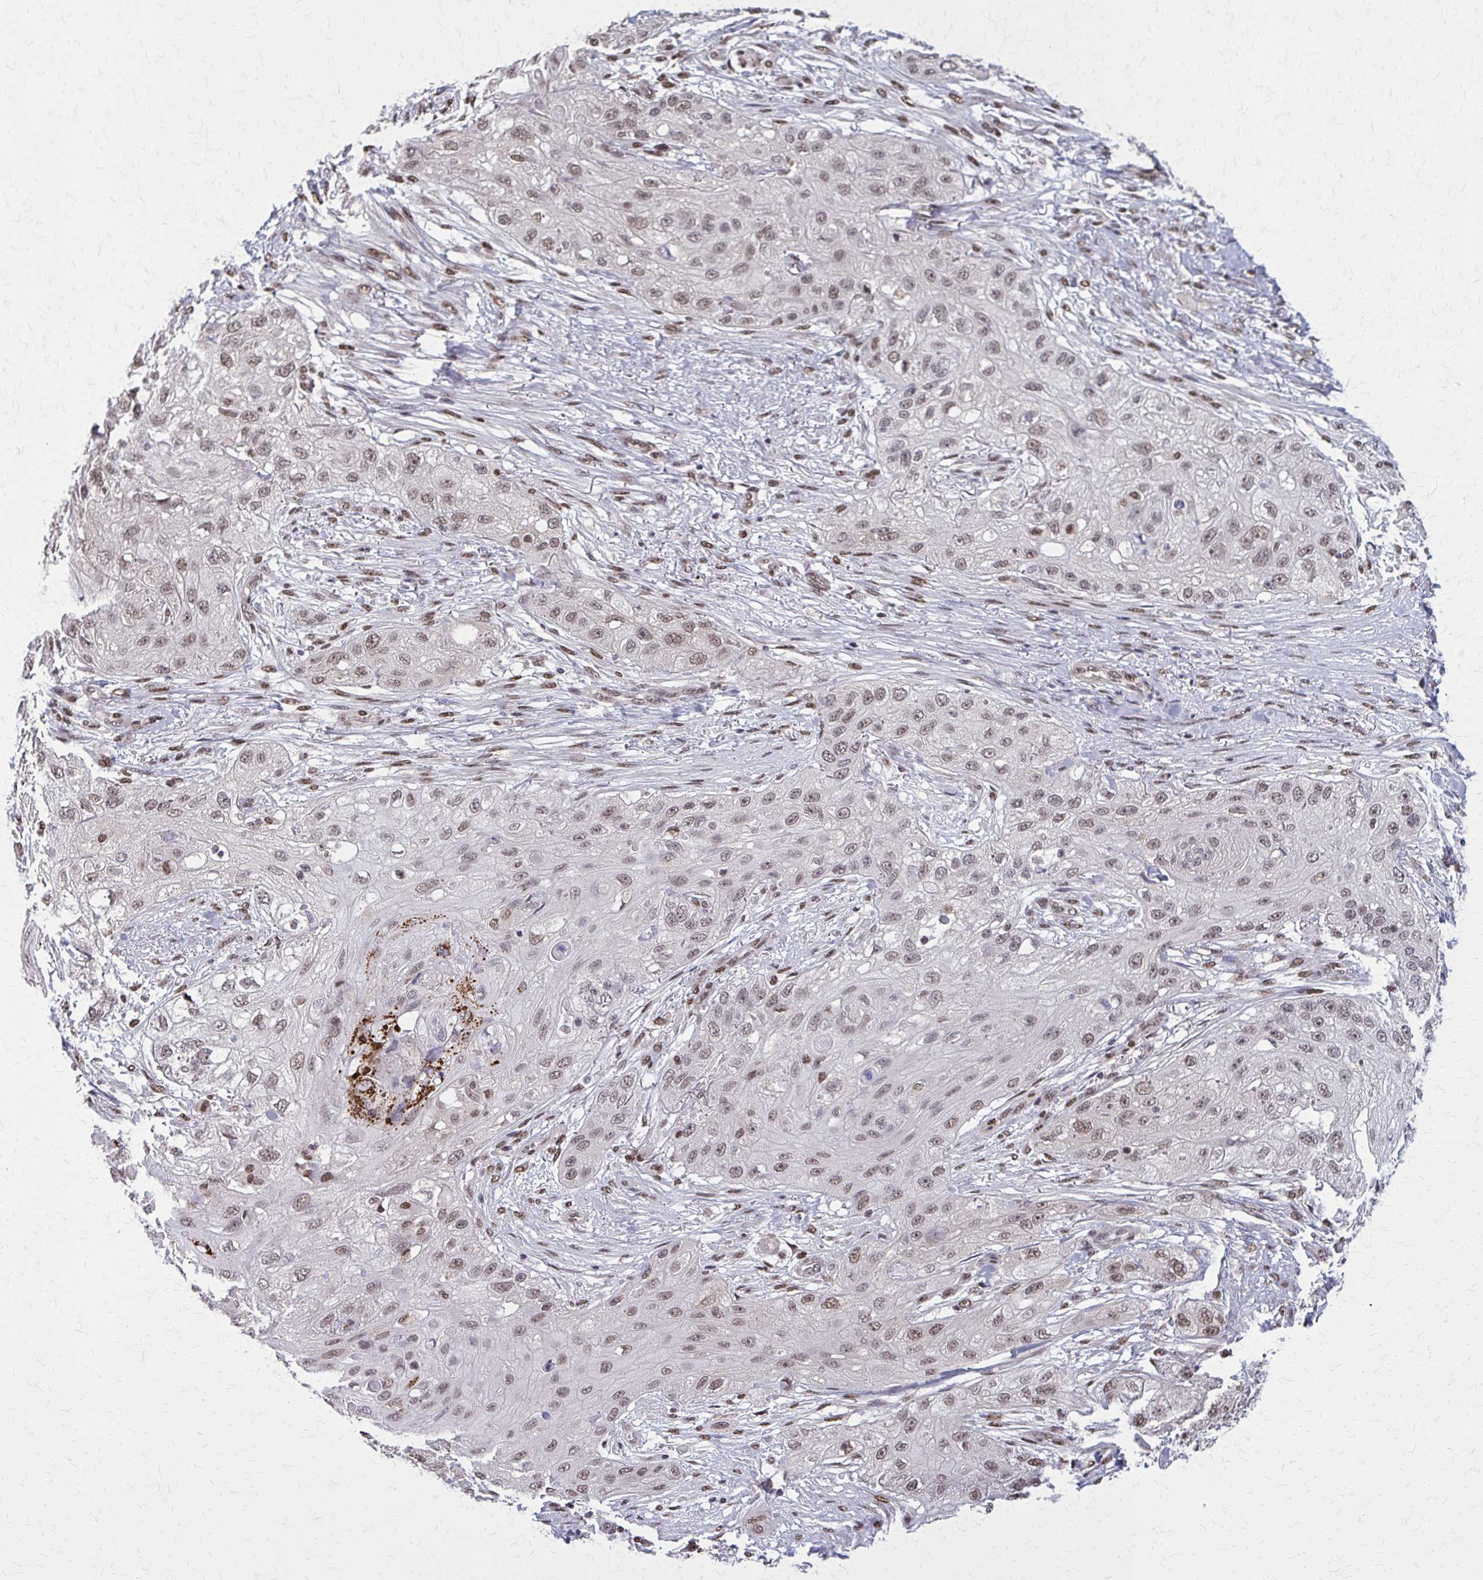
{"staining": {"intensity": "weak", "quantity": ">75%", "location": "nuclear"}, "tissue": "skin cancer", "cell_type": "Tumor cells", "image_type": "cancer", "snomed": [{"axis": "morphology", "description": "Squamous cell carcinoma, NOS"}, {"axis": "topography", "description": "Skin"}, {"axis": "topography", "description": "Vulva"}], "caption": "Squamous cell carcinoma (skin) tissue reveals weak nuclear staining in about >75% of tumor cells", "gene": "TTF1", "patient": {"sex": "female", "age": 86}}